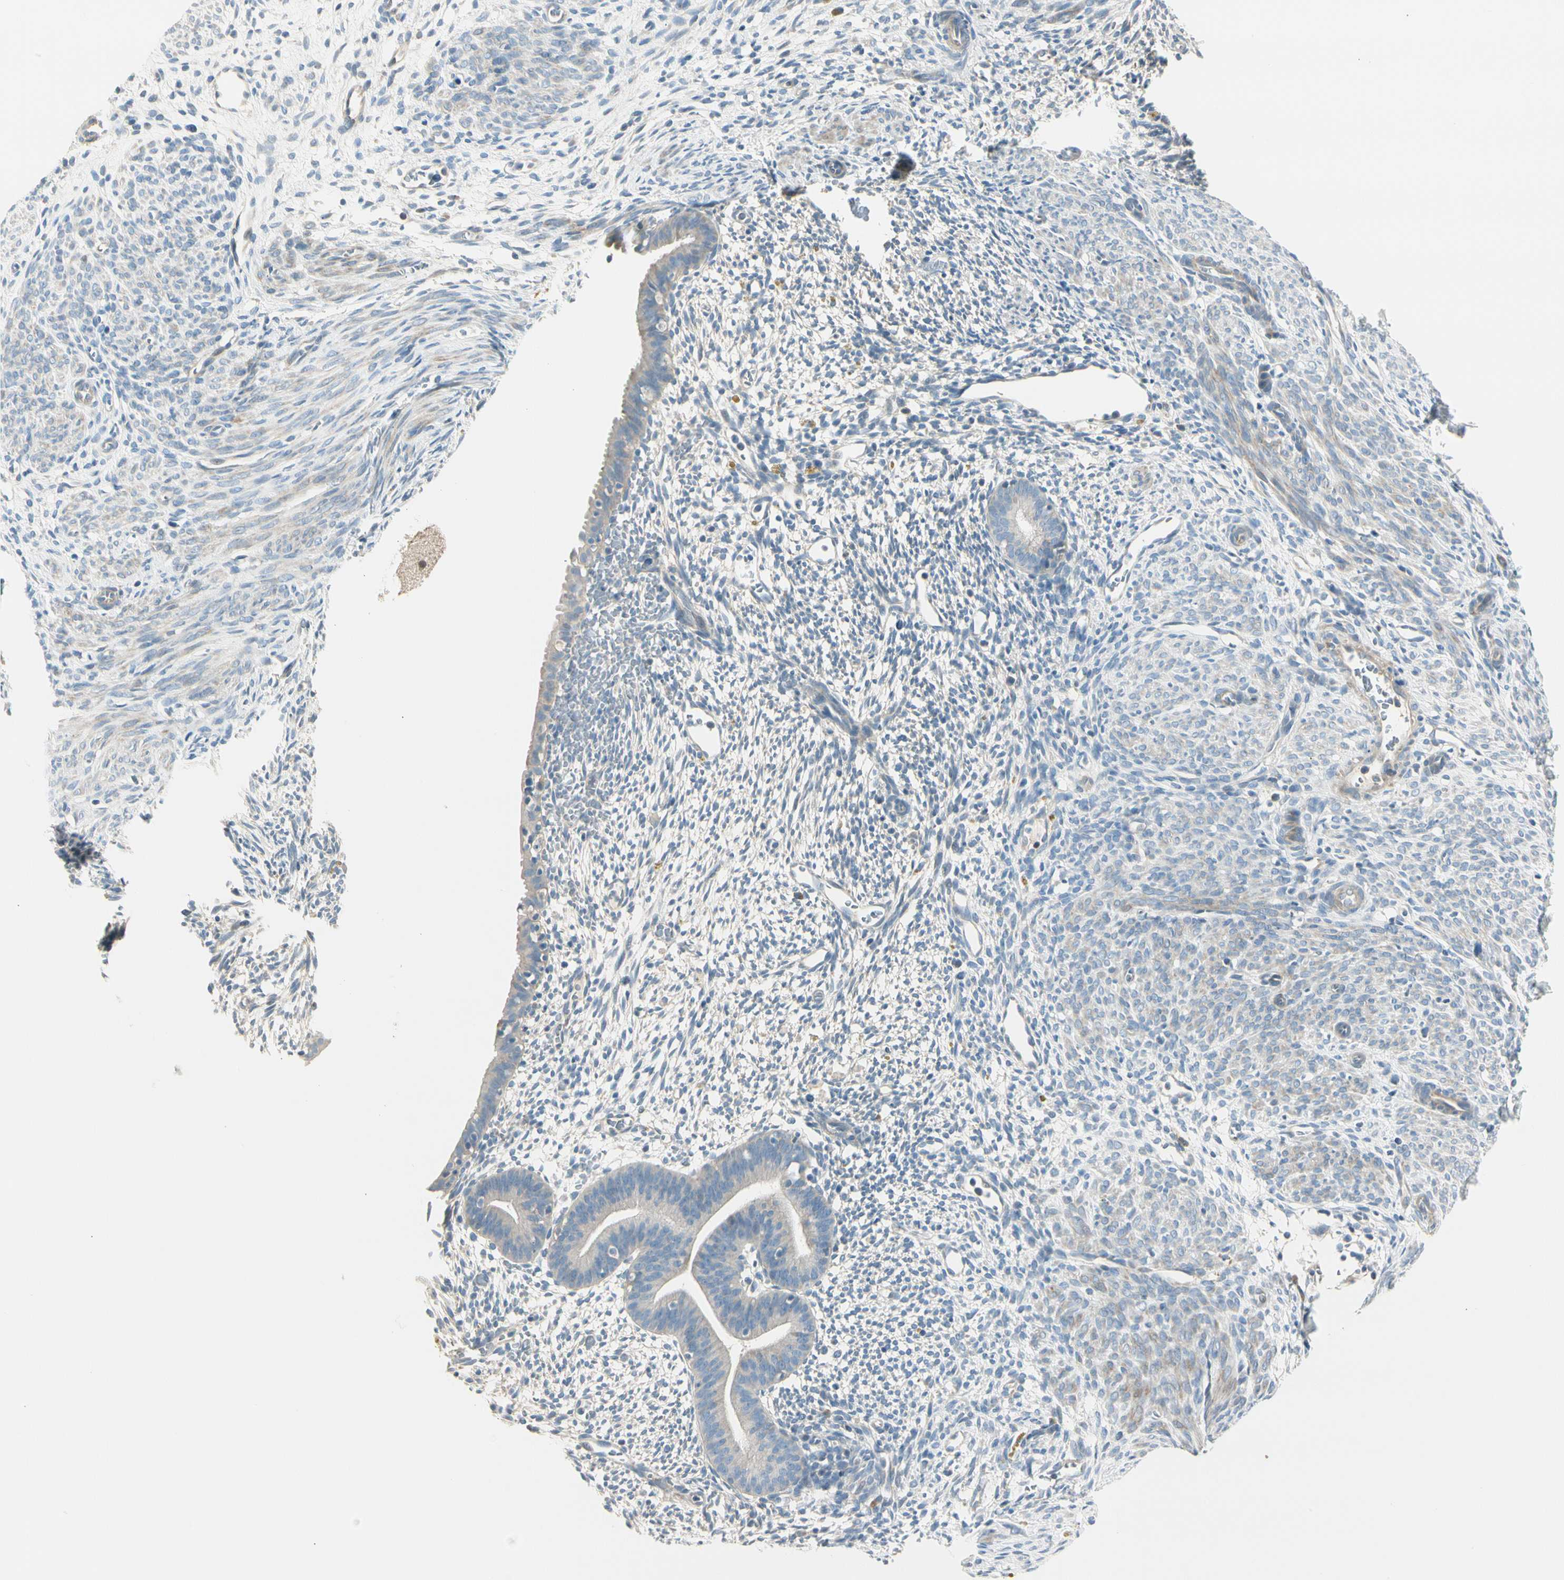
{"staining": {"intensity": "negative", "quantity": "none", "location": "none"}, "tissue": "endometrium", "cell_type": "Cells in endometrial stroma", "image_type": "normal", "snomed": [{"axis": "morphology", "description": "Normal tissue, NOS"}, {"axis": "morphology", "description": "Atrophy, NOS"}, {"axis": "topography", "description": "Uterus"}, {"axis": "topography", "description": "Endometrium"}], "caption": "The histopathology image shows no significant staining in cells in endometrial stroma of endometrium. (Stains: DAB immunohistochemistry with hematoxylin counter stain, Microscopy: brightfield microscopy at high magnification).", "gene": "ADGRA3", "patient": {"sex": "female", "age": 68}}